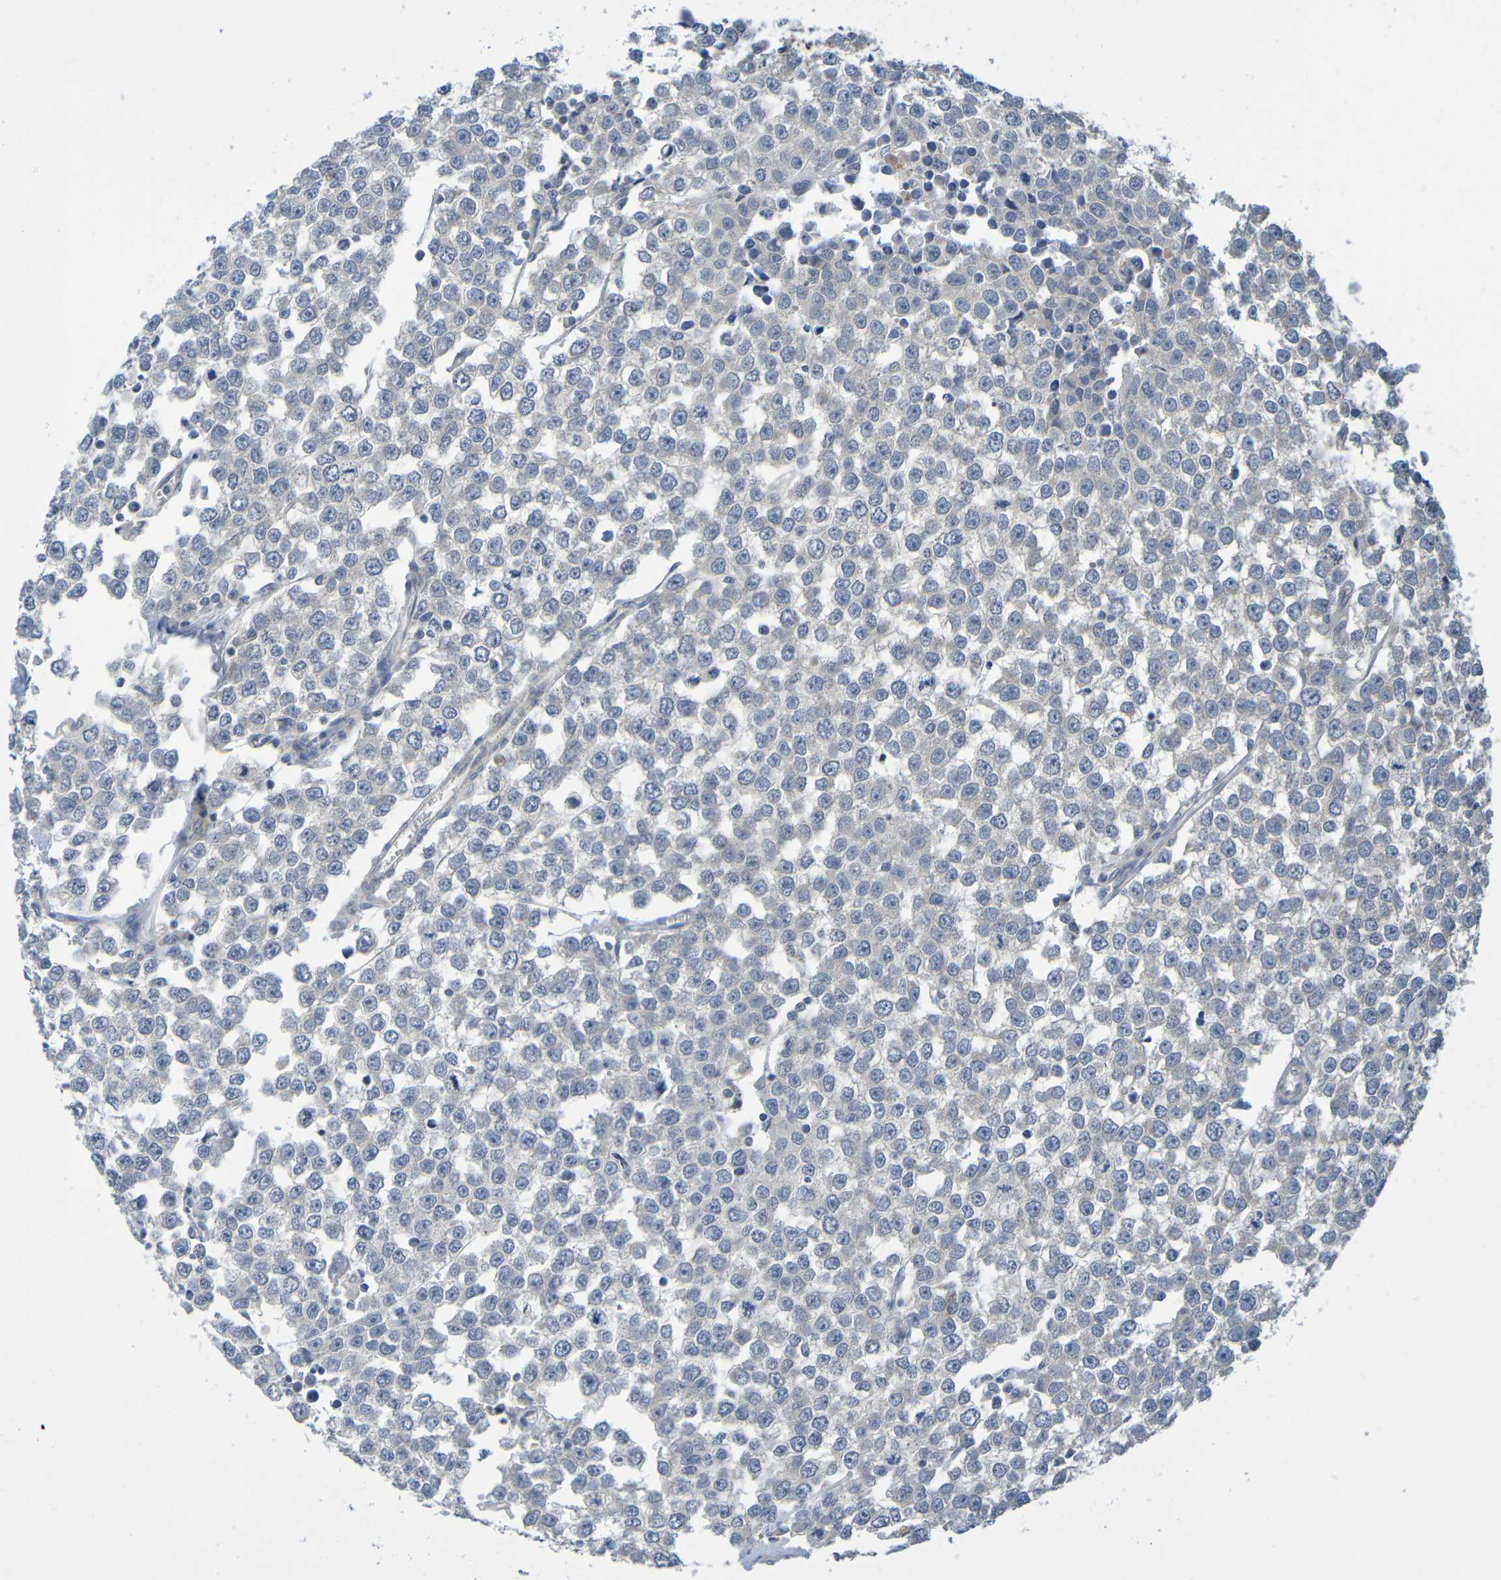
{"staining": {"intensity": "weak", "quantity": "25%-75%", "location": "cytoplasmic/membranous"}, "tissue": "testis cancer", "cell_type": "Tumor cells", "image_type": "cancer", "snomed": [{"axis": "morphology", "description": "Seminoma, NOS"}, {"axis": "morphology", "description": "Carcinoma, Embryonal, NOS"}, {"axis": "topography", "description": "Testis"}], "caption": "Tumor cells exhibit low levels of weak cytoplasmic/membranous expression in about 25%-75% of cells in testis cancer (seminoma).", "gene": "CYP4F2", "patient": {"sex": "male", "age": 52}}